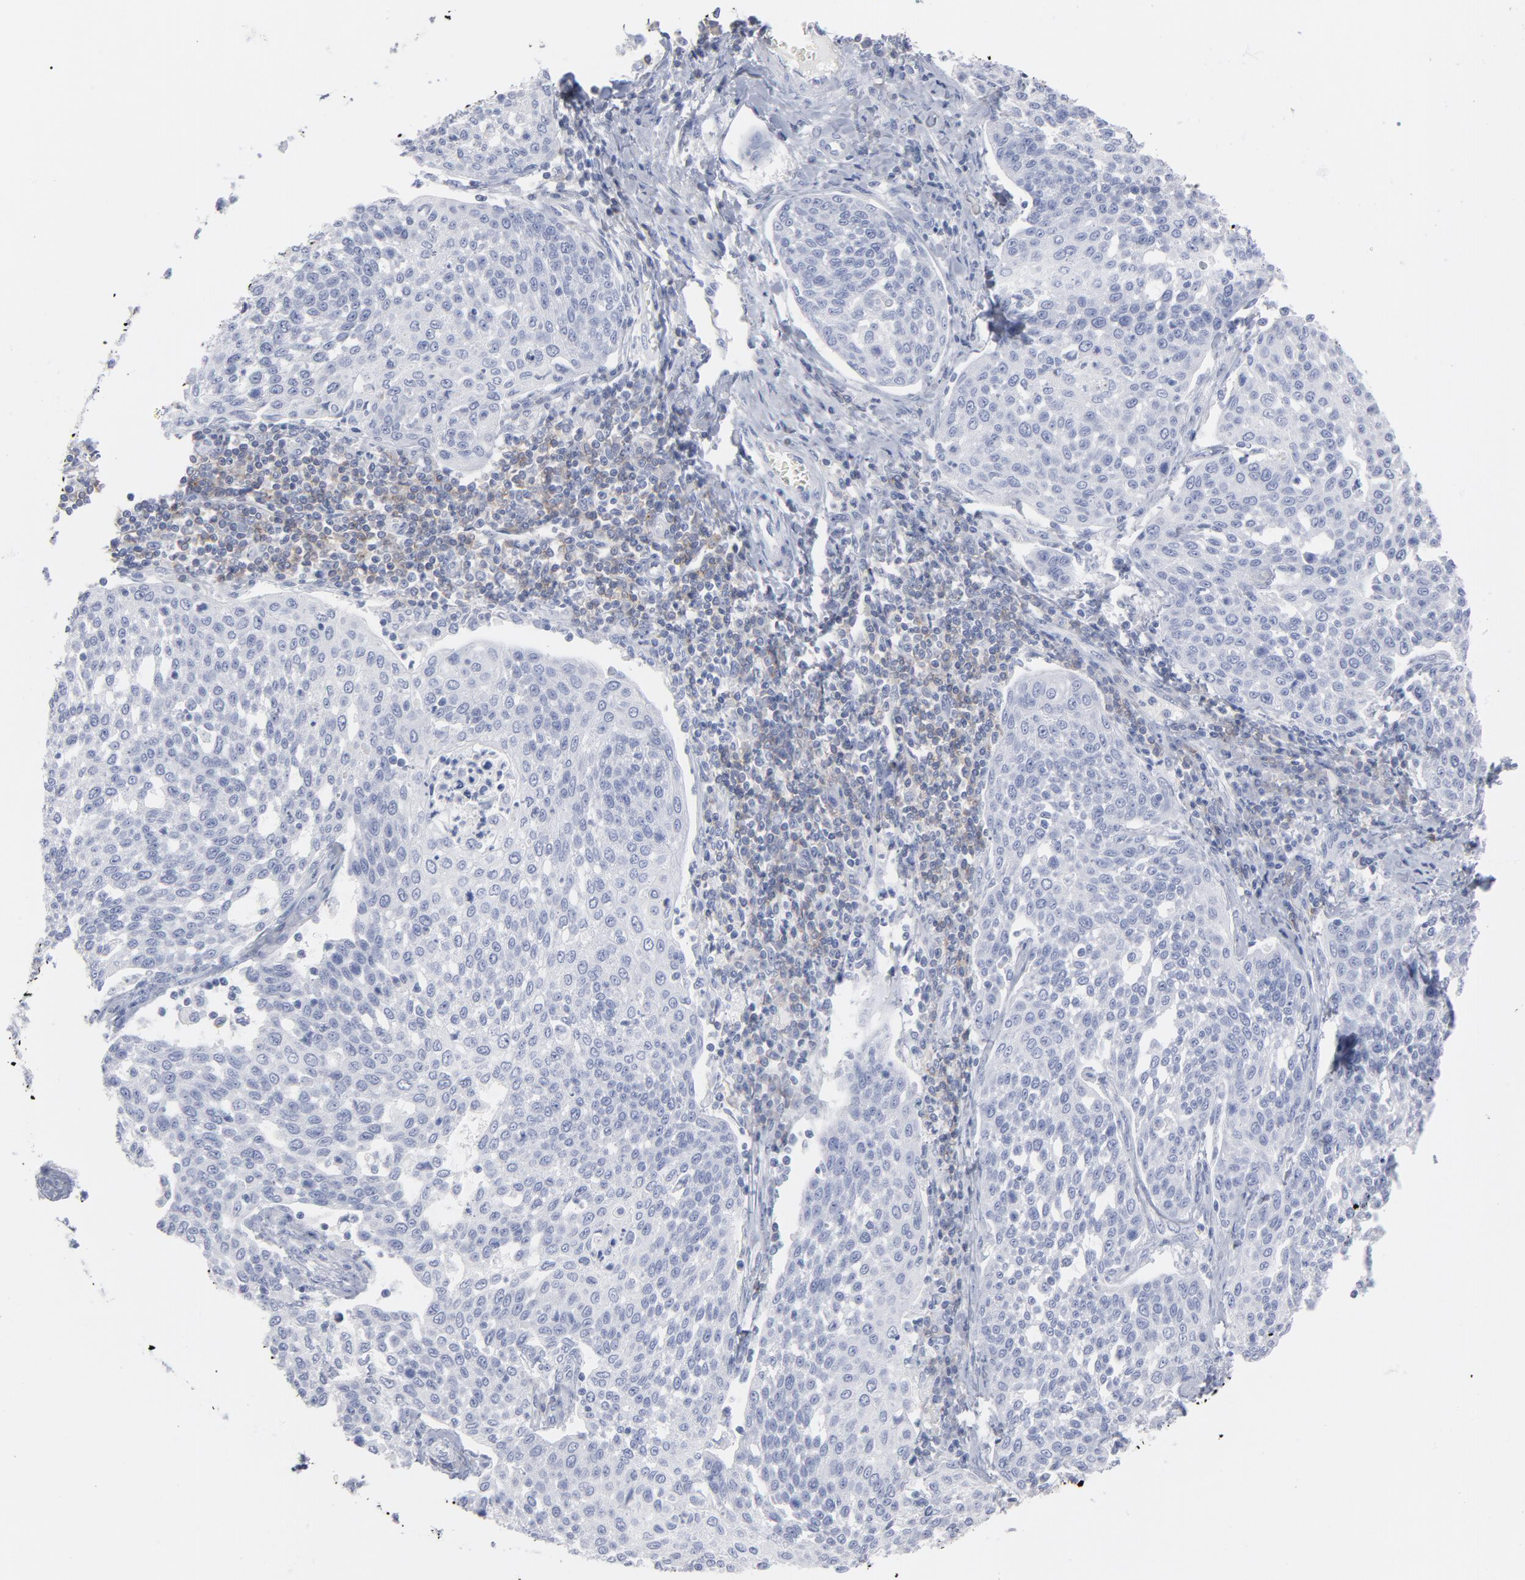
{"staining": {"intensity": "negative", "quantity": "none", "location": "none"}, "tissue": "cervical cancer", "cell_type": "Tumor cells", "image_type": "cancer", "snomed": [{"axis": "morphology", "description": "Squamous cell carcinoma, NOS"}, {"axis": "topography", "description": "Cervix"}], "caption": "Cervical cancer (squamous cell carcinoma) was stained to show a protein in brown. There is no significant expression in tumor cells.", "gene": "P2RY8", "patient": {"sex": "female", "age": 34}}